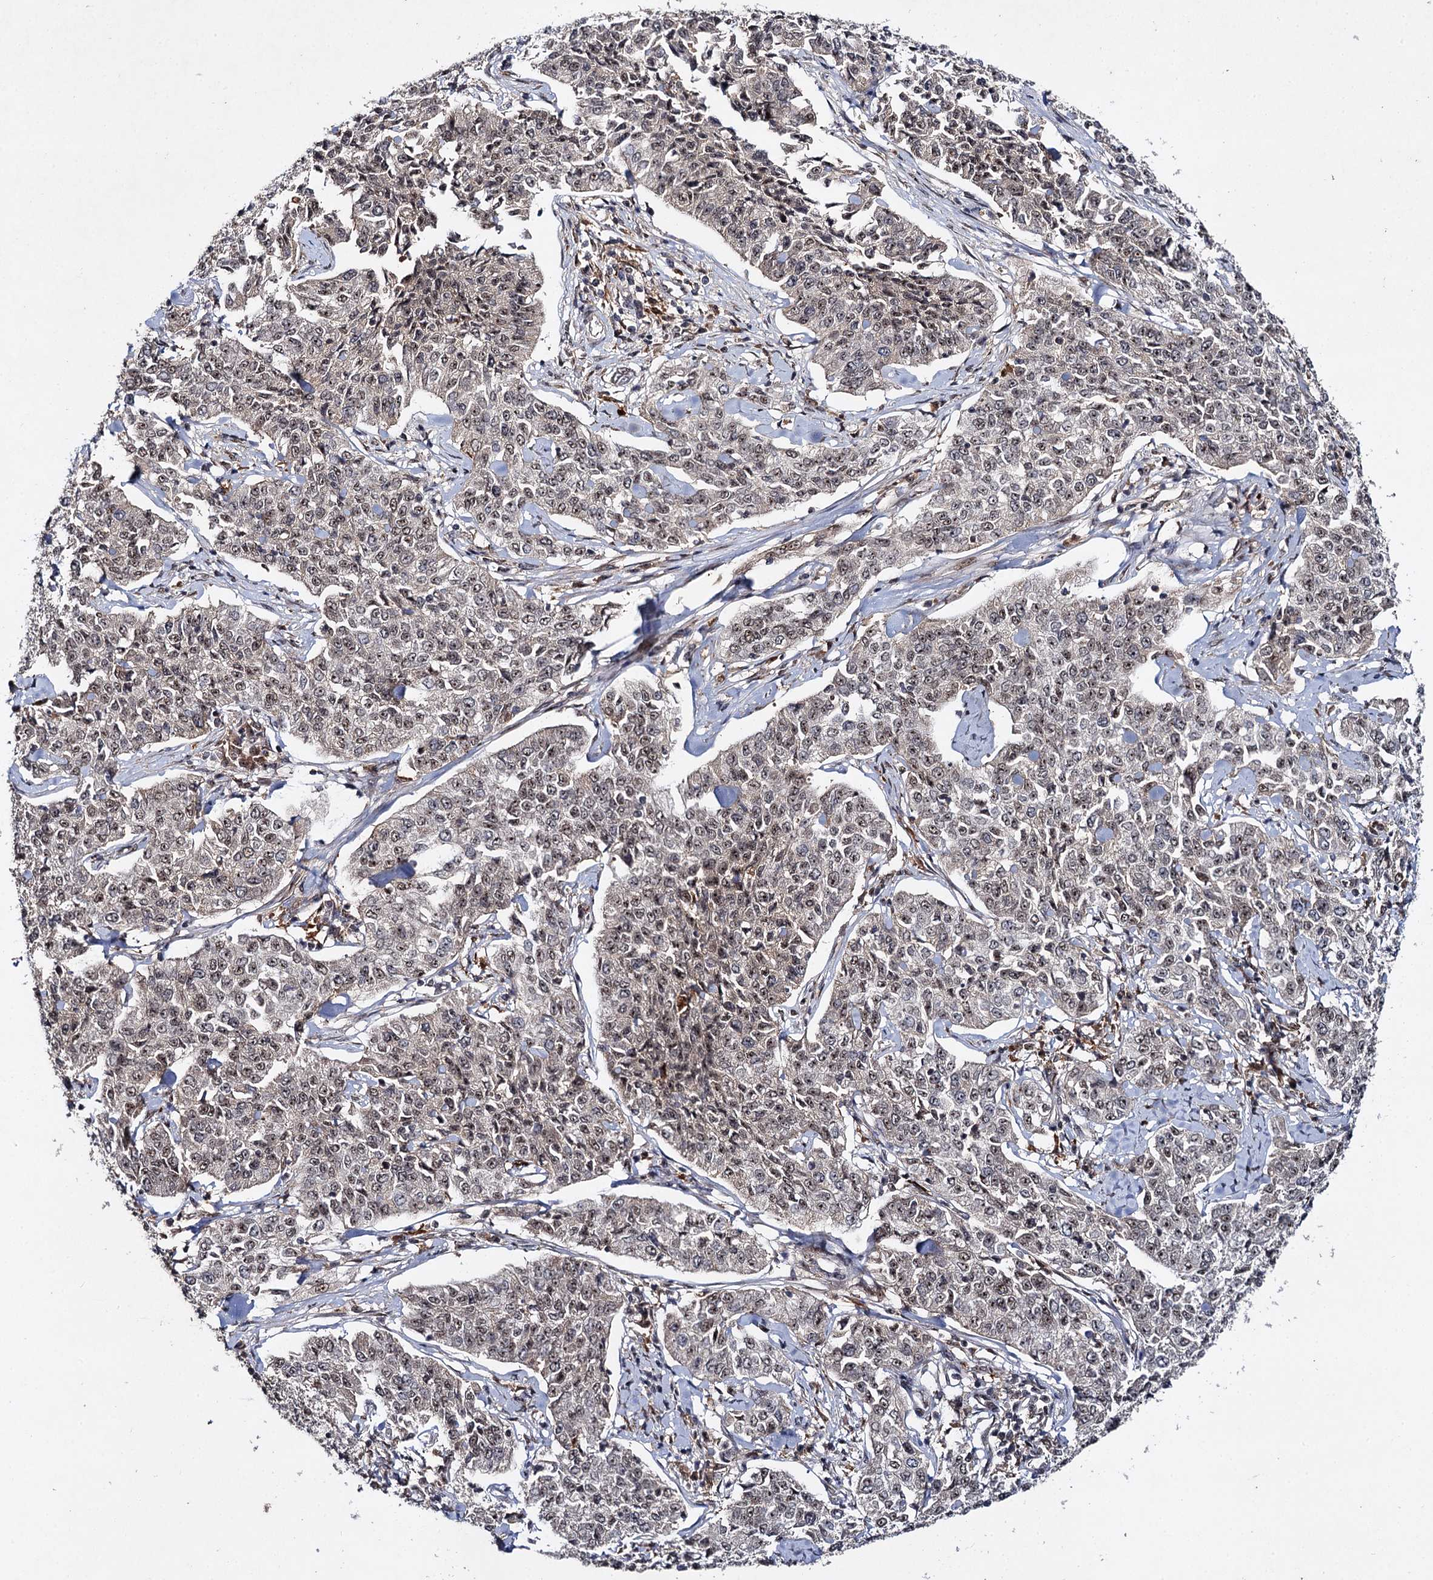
{"staining": {"intensity": "weak", "quantity": "25%-75%", "location": "nuclear"}, "tissue": "cervical cancer", "cell_type": "Tumor cells", "image_type": "cancer", "snomed": [{"axis": "morphology", "description": "Squamous cell carcinoma, NOS"}, {"axis": "topography", "description": "Cervix"}], "caption": "Cervical cancer (squamous cell carcinoma) stained with DAB immunohistochemistry demonstrates low levels of weak nuclear positivity in approximately 25%-75% of tumor cells. The staining is performed using DAB brown chromogen to label protein expression. The nuclei are counter-stained blue using hematoxylin.", "gene": "BUD13", "patient": {"sex": "female", "age": 35}}